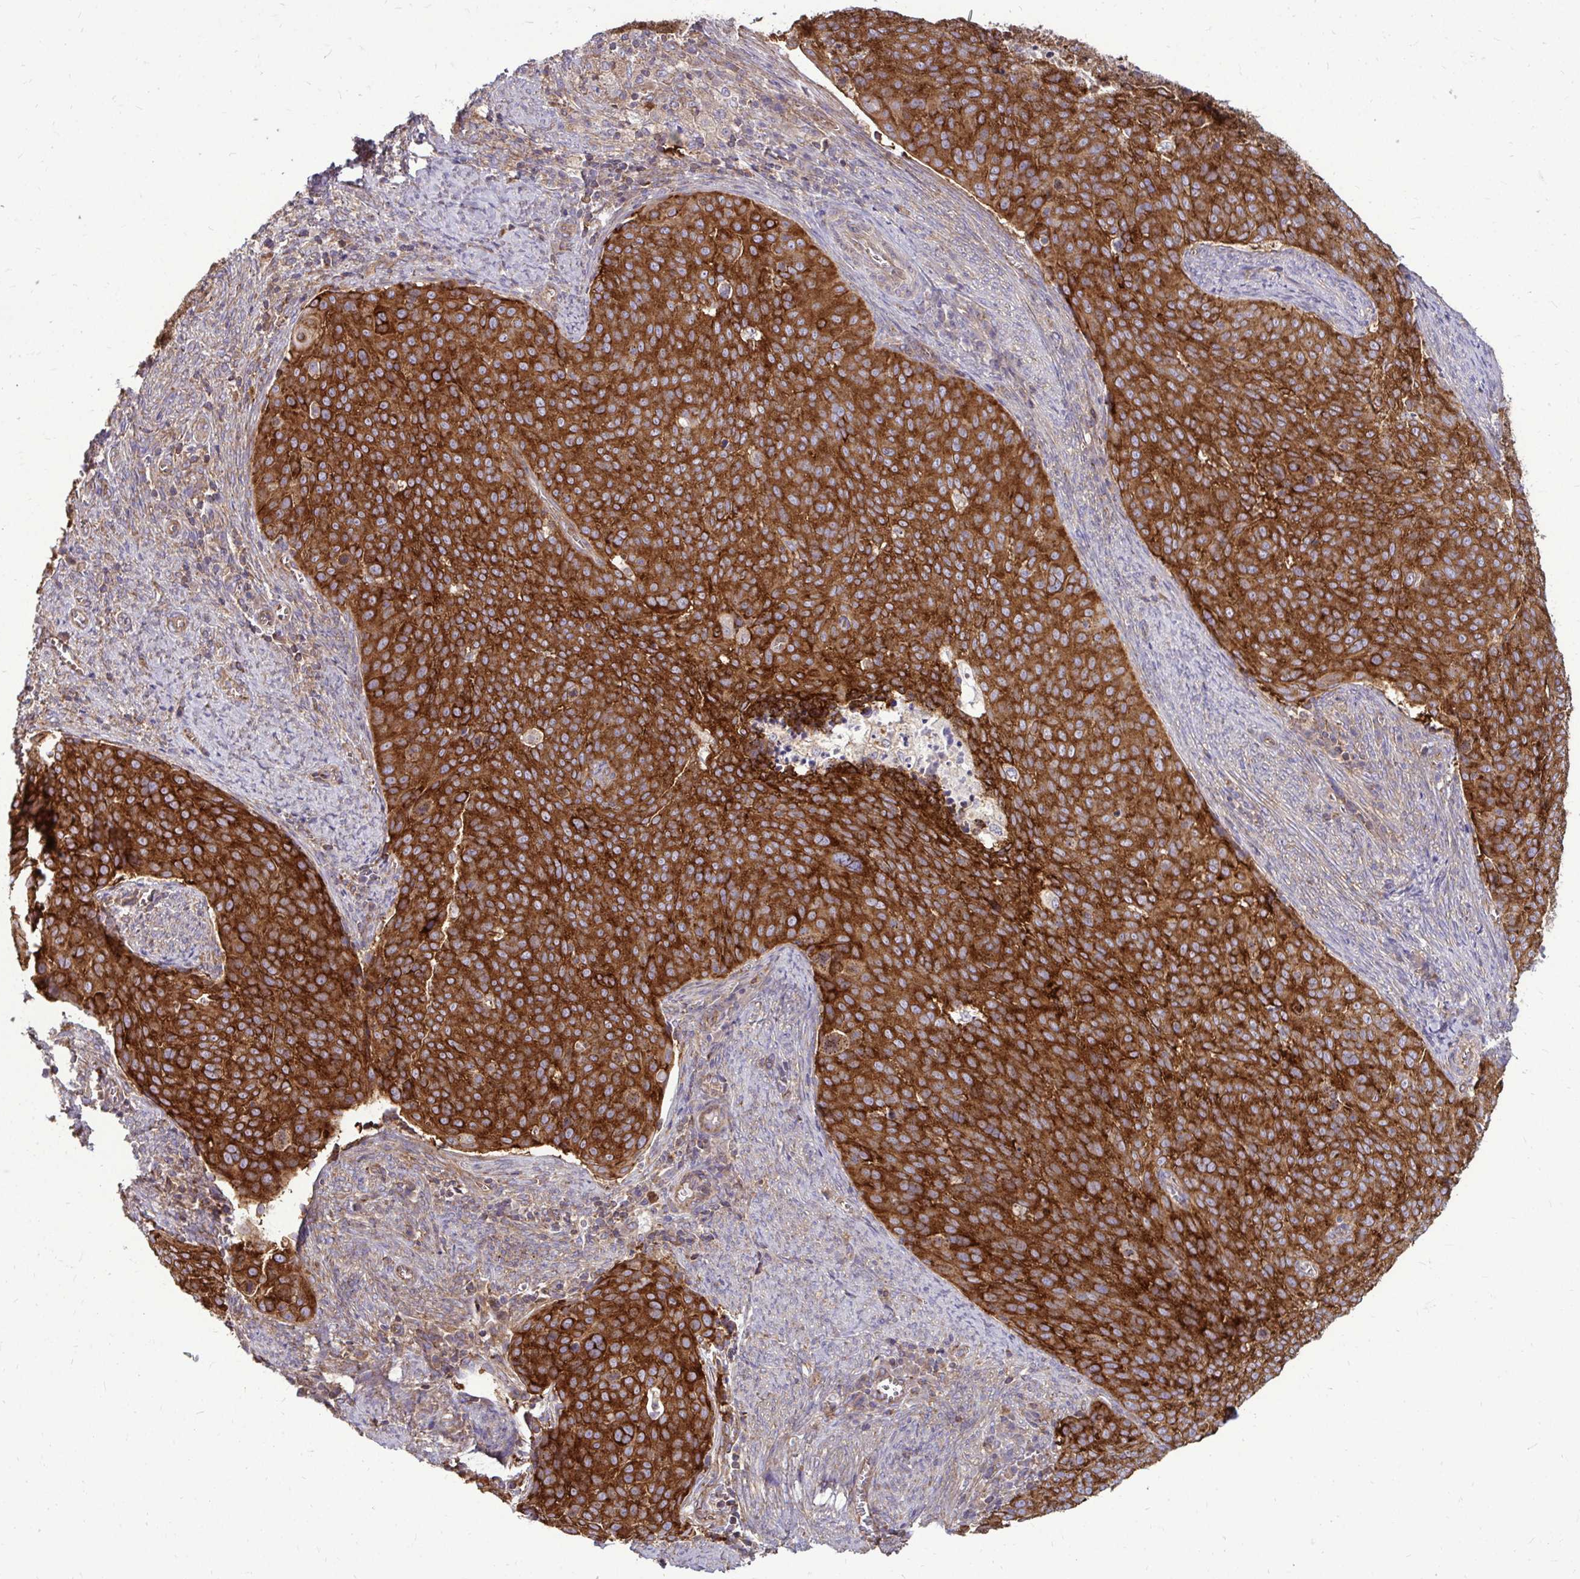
{"staining": {"intensity": "strong", "quantity": ">75%", "location": "cytoplasmic/membranous"}, "tissue": "cervical cancer", "cell_type": "Tumor cells", "image_type": "cancer", "snomed": [{"axis": "morphology", "description": "Squamous cell carcinoma, NOS"}, {"axis": "topography", "description": "Cervix"}], "caption": "A brown stain shows strong cytoplasmic/membranous expression of a protein in human squamous cell carcinoma (cervical) tumor cells. The protein is stained brown, and the nuclei are stained in blue (DAB (3,3'-diaminobenzidine) IHC with brightfield microscopy, high magnification).", "gene": "FMR1", "patient": {"sex": "female", "age": 39}}